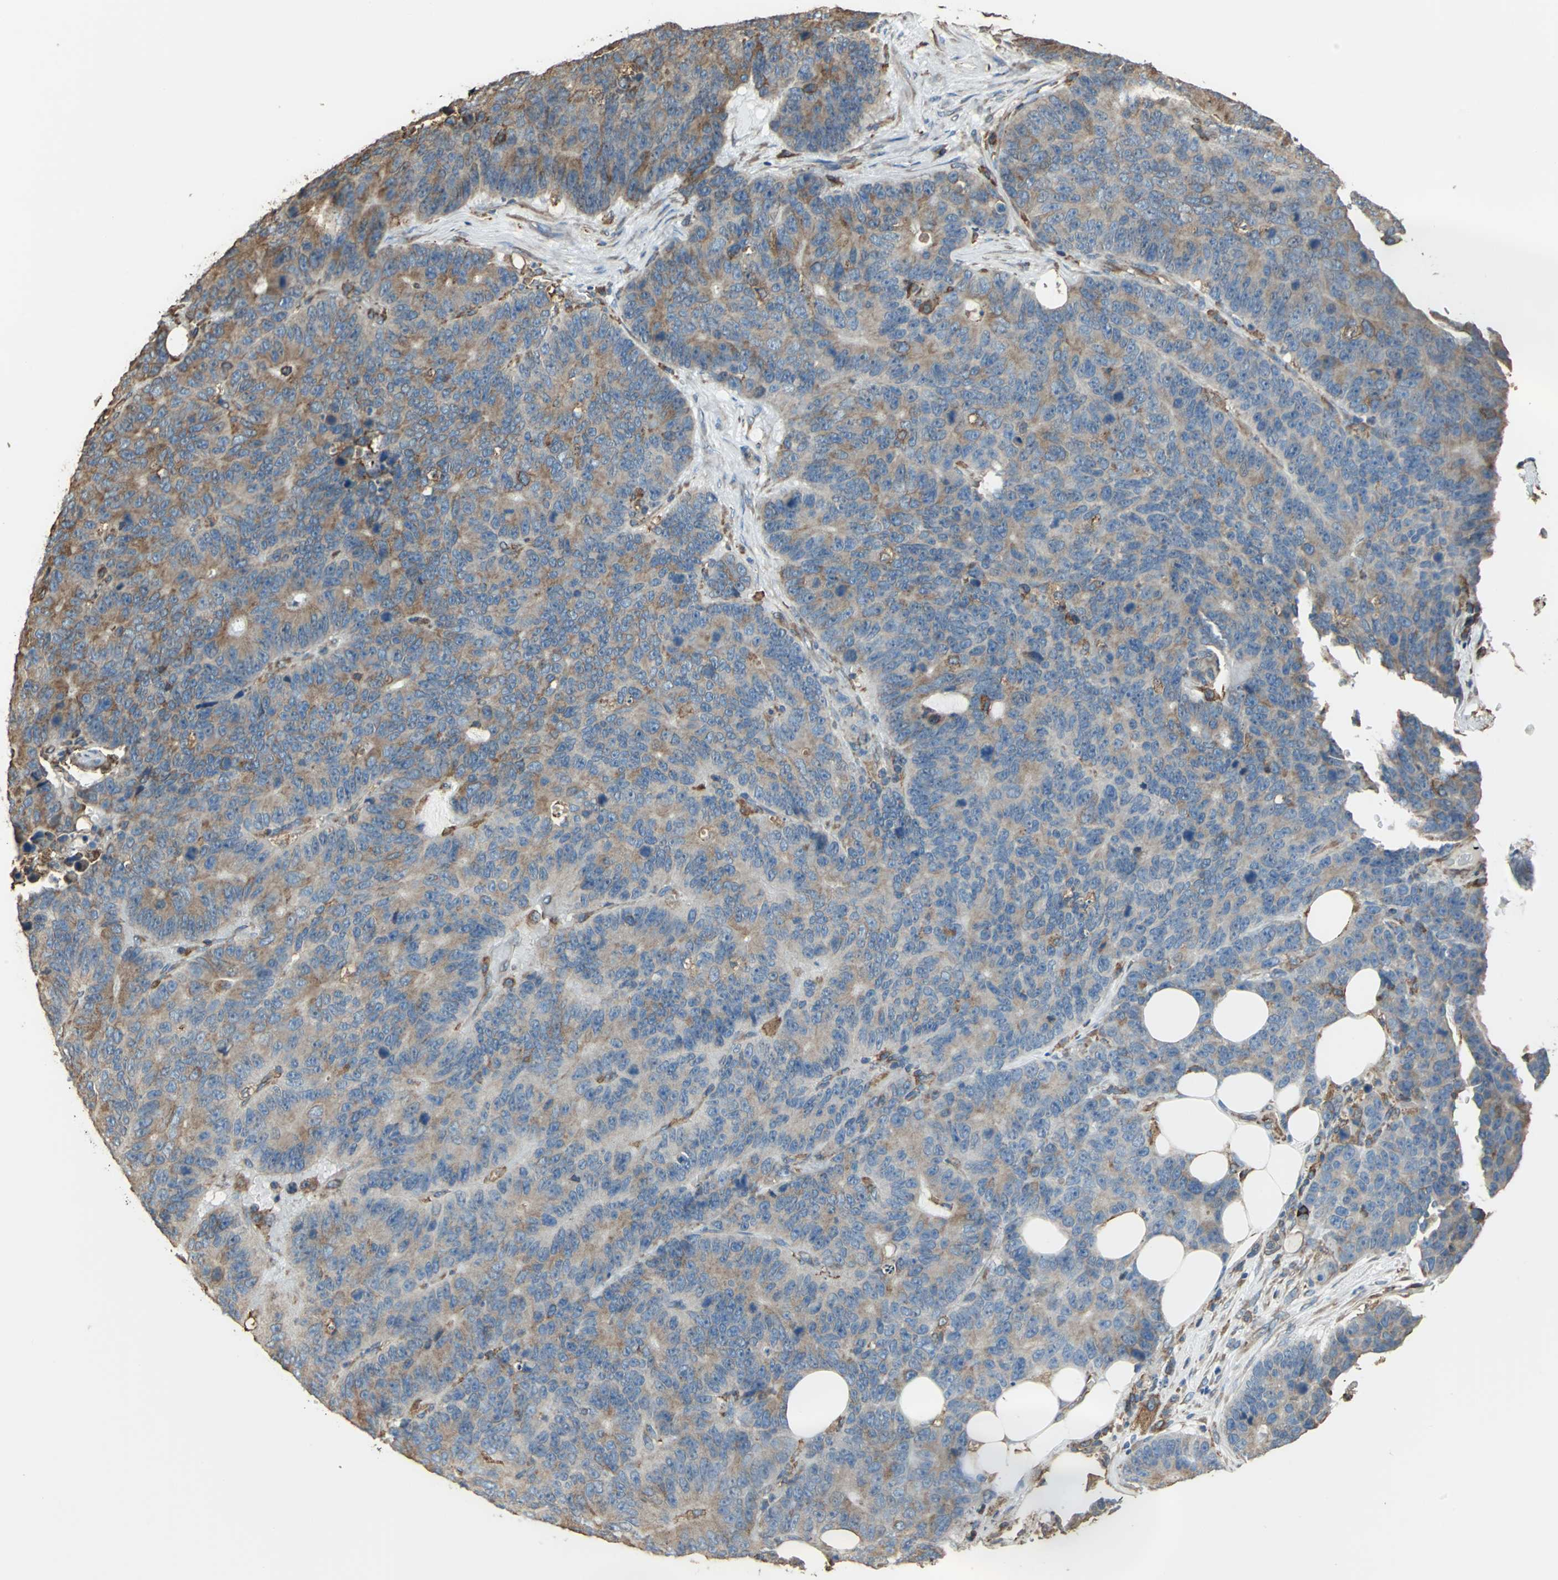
{"staining": {"intensity": "moderate", "quantity": ">75%", "location": "cytoplasmic/membranous"}, "tissue": "colorectal cancer", "cell_type": "Tumor cells", "image_type": "cancer", "snomed": [{"axis": "morphology", "description": "Adenocarcinoma, NOS"}, {"axis": "topography", "description": "Colon"}], "caption": "Colorectal cancer (adenocarcinoma) tissue demonstrates moderate cytoplasmic/membranous expression in approximately >75% of tumor cells, visualized by immunohistochemistry. (Stains: DAB in brown, nuclei in blue, Microscopy: brightfield microscopy at high magnification).", "gene": "GPANK1", "patient": {"sex": "female", "age": 86}}